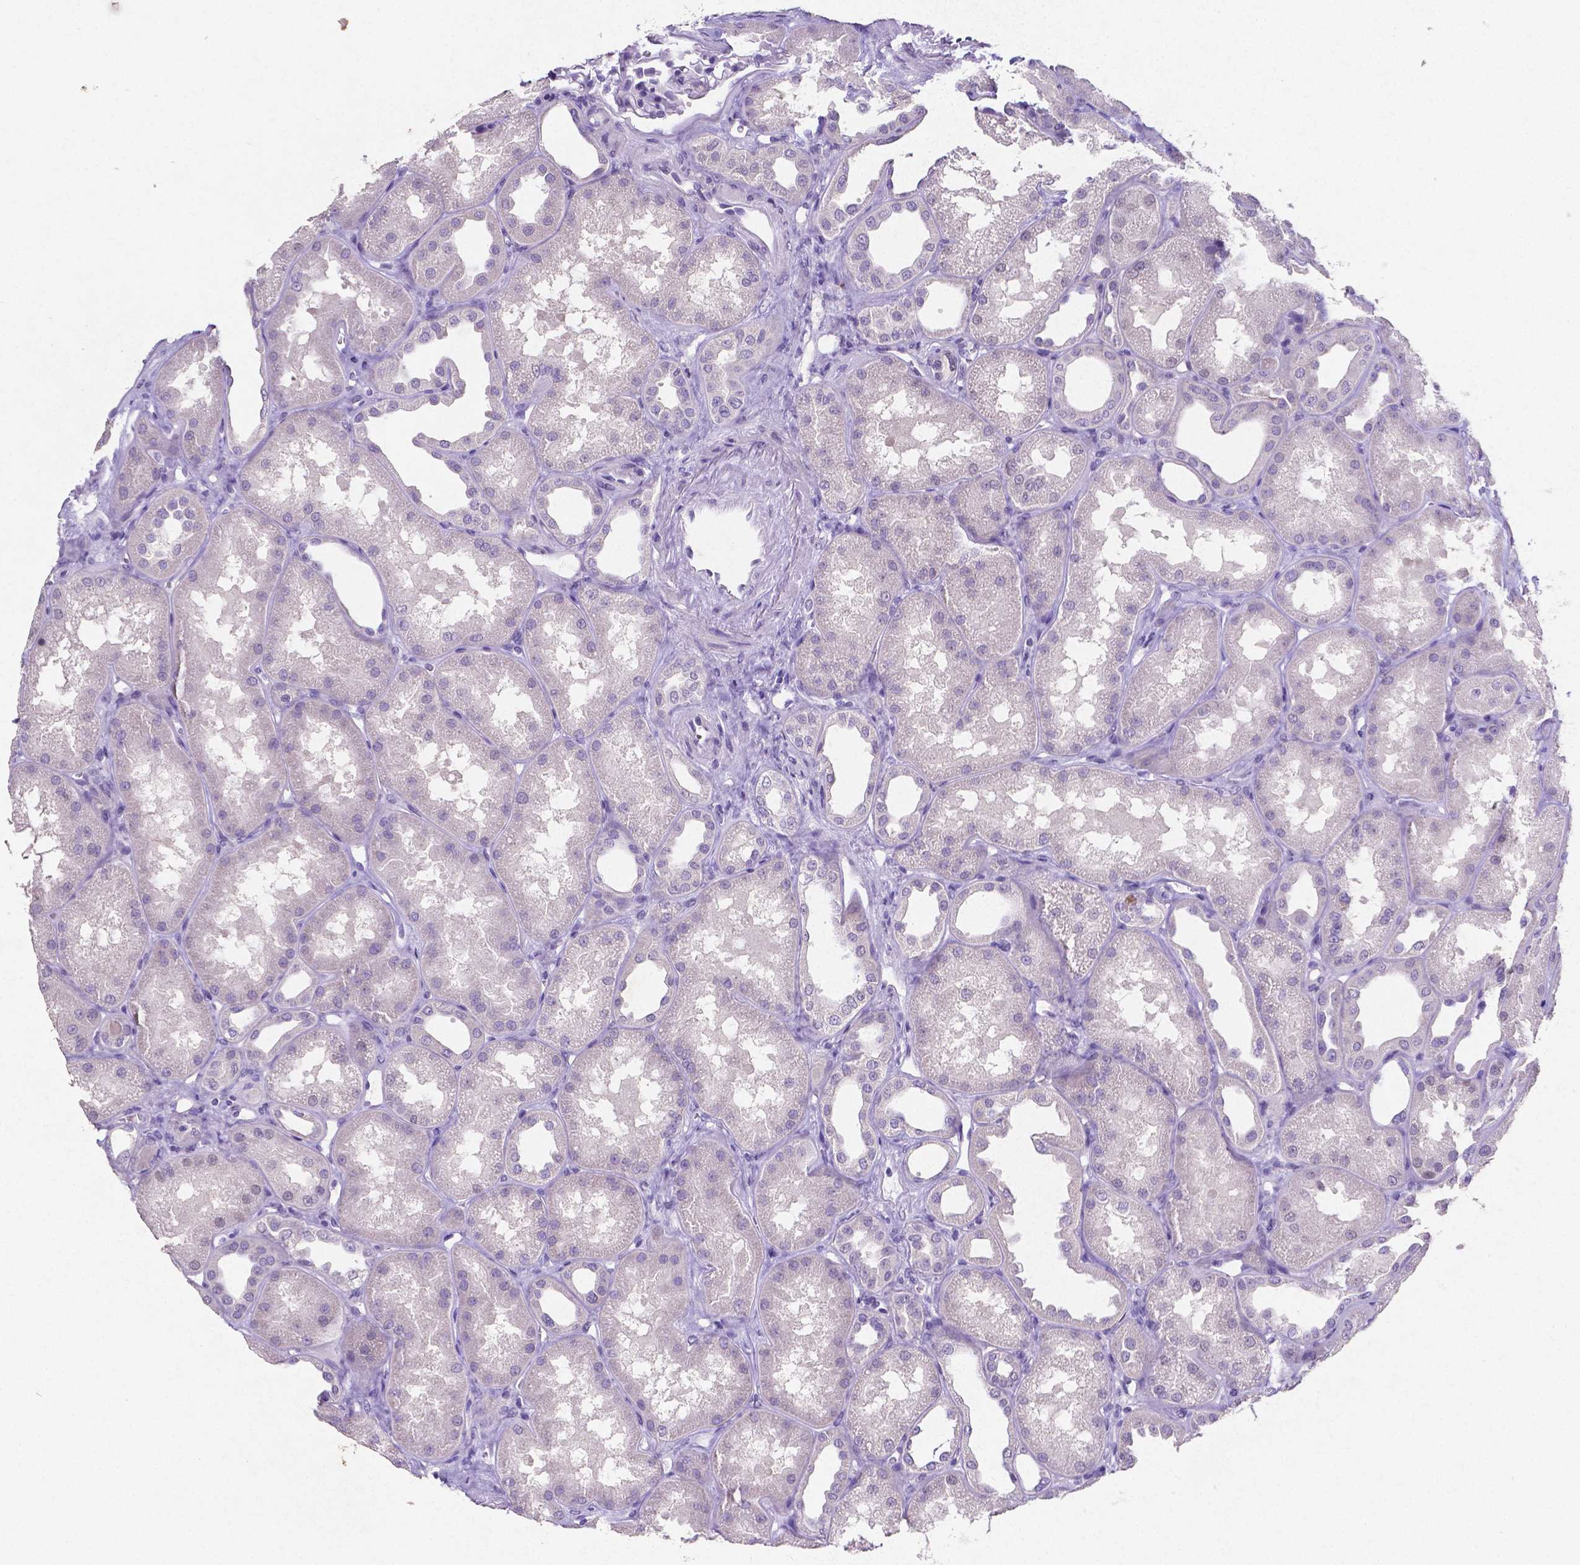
{"staining": {"intensity": "negative", "quantity": "none", "location": "none"}, "tissue": "kidney", "cell_type": "Cells in glomeruli", "image_type": "normal", "snomed": [{"axis": "morphology", "description": "Normal tissue, NOS"}, {"axis": "topography", "description": "Kidney"}], "caption": "There is no significant expression in cells in glomeruli of kidney. Nuclei are stained in blue.", "gene": "SATB2", "patient": {"sex": "male", "age": 61}}